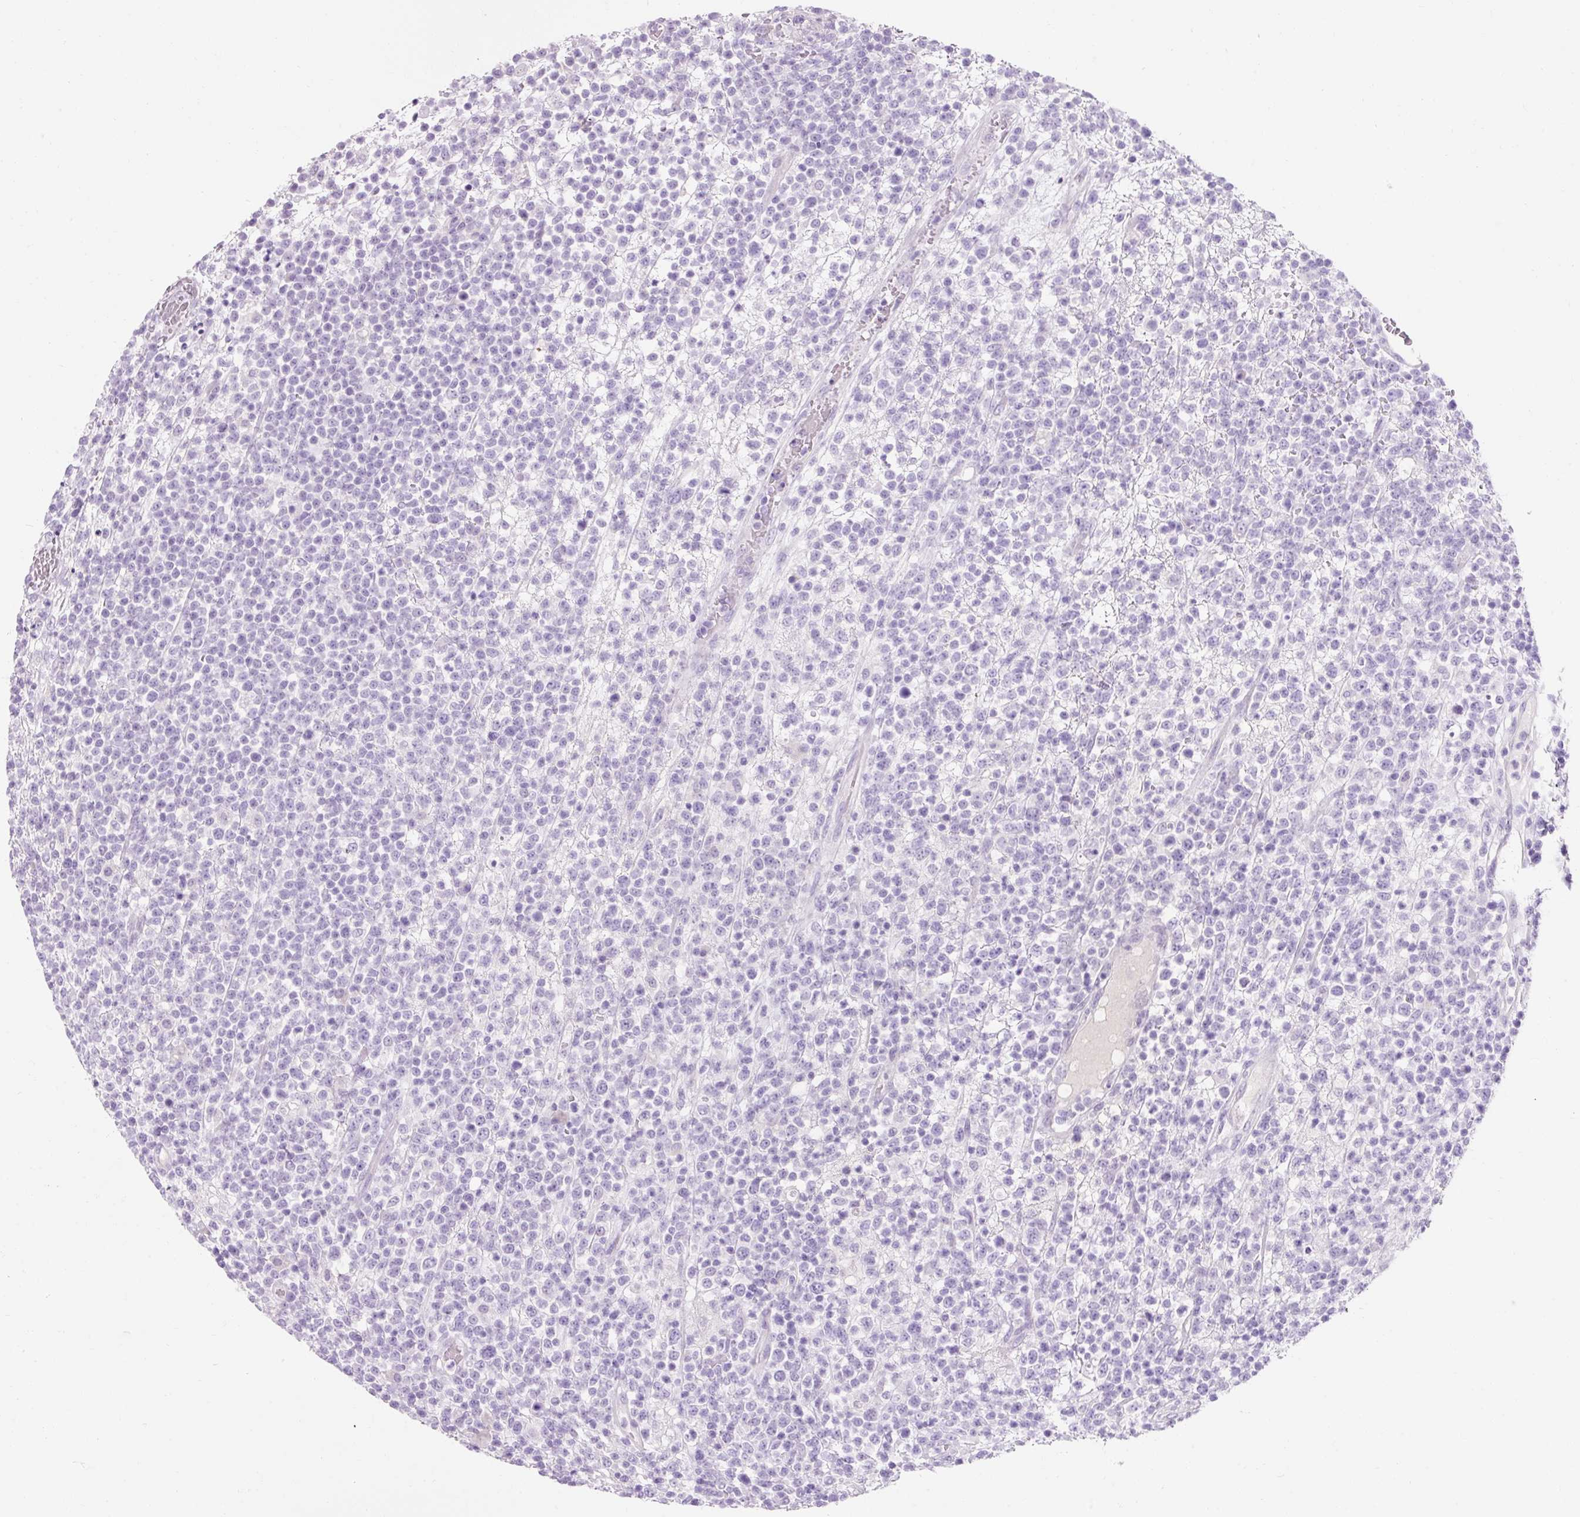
{"staining": {"intensity": "negative", "quantity": "none", "location": "none"}, "tissue": "lymphoma", "cell_type": "Tumor cells", "image_type": "cancer", "snomed": [{"axis": "morphology", "description": "Malignant lymphoma, non-Hodgkin's type, High grade"}, {"axis": "topography", "description": "Colon"}], "caption": "IHC image of lymphoma stained for a protein (brown), which reveals no expression in tumor cells. (DAB (3,3'-diaminobenzidine) immunohistochemistry (IHC), high magnification).", "gene": "TMEM213", "patient": {"sex": "female", "age": 53}}